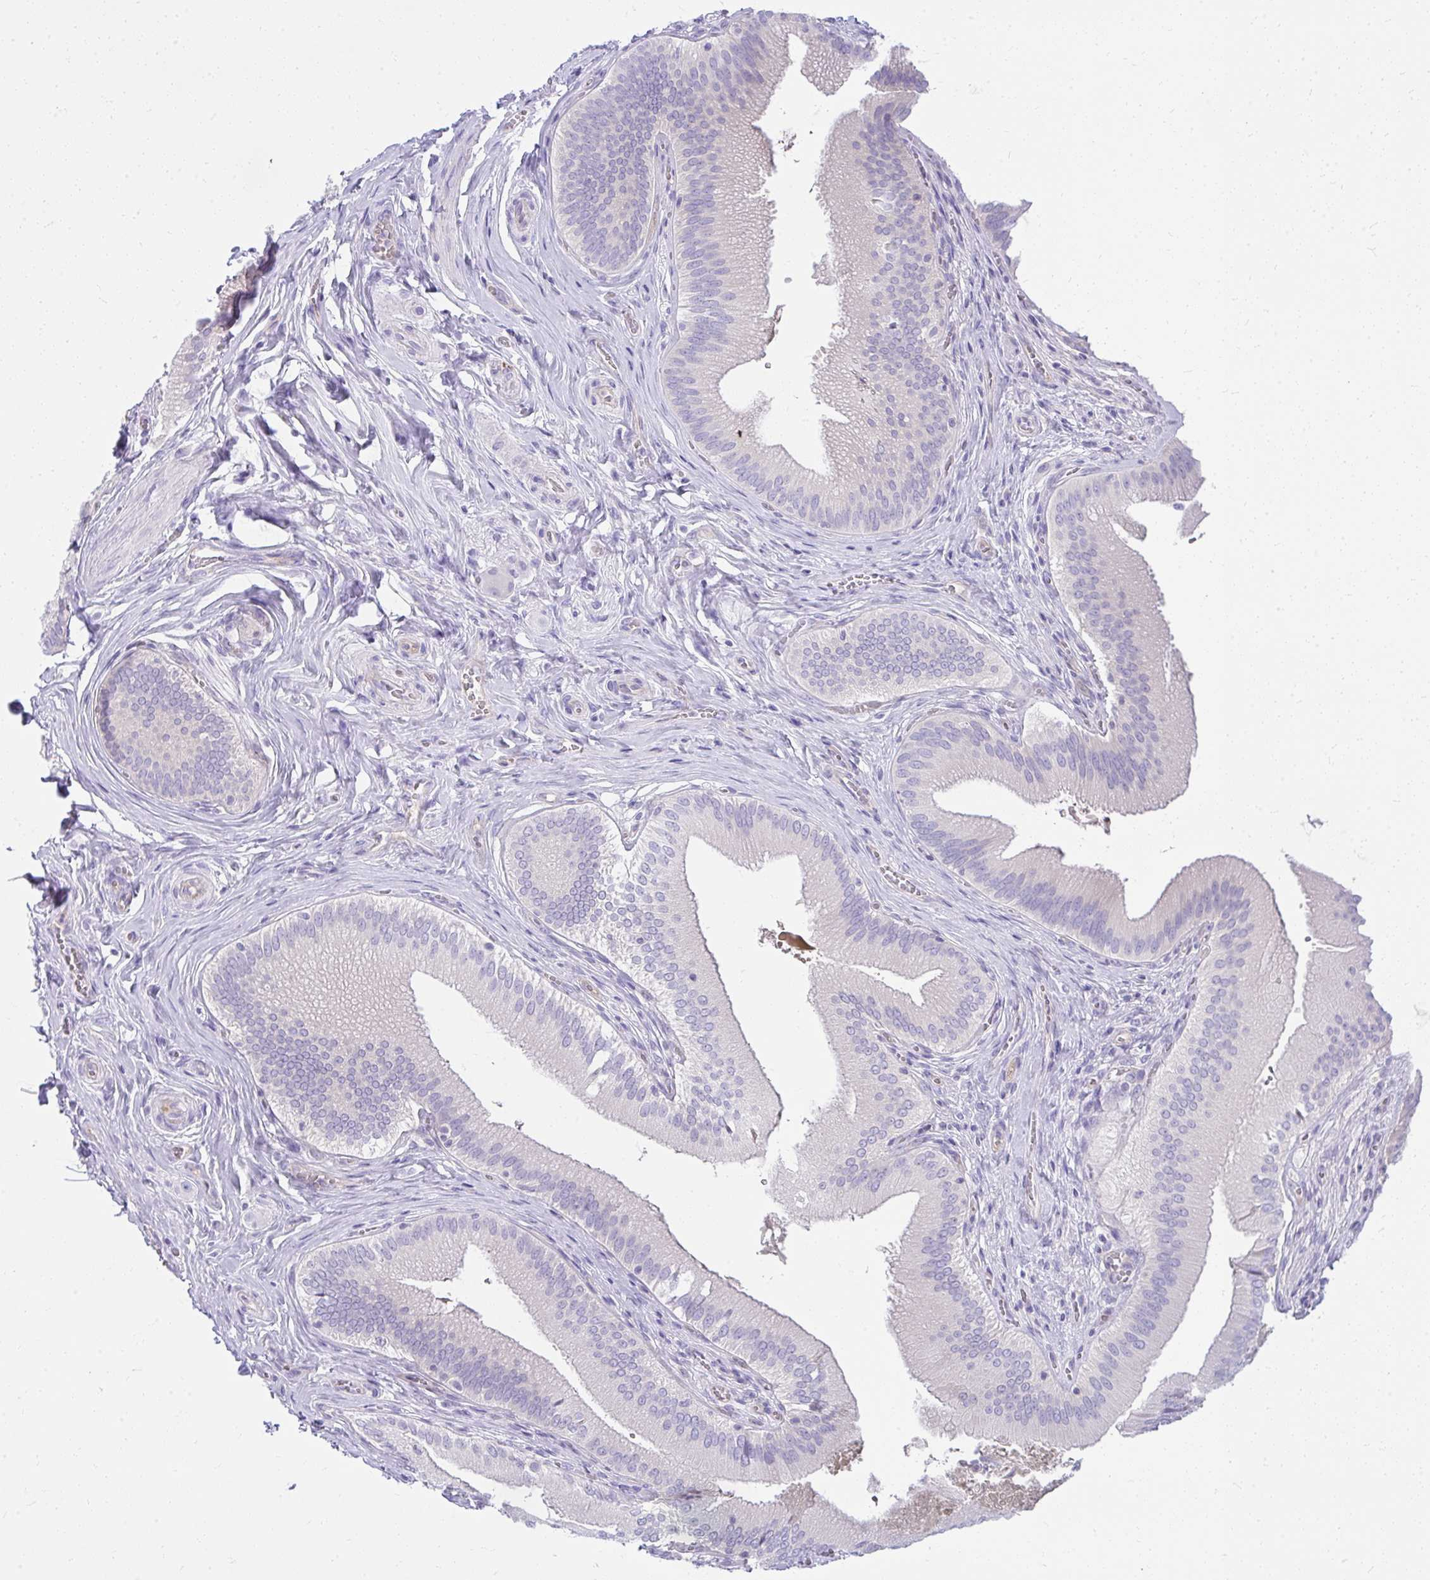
{"staining": {"intensity": "negative", "quantity": "none", "location": "none"}, "tissue": "gallbladder", "cell_type": "Glandular cells", "image_type": "normal", "snomed": [{"axis": "morphology", "description": "Normal tissue, NOS"}, {"axis": "topography", "description": "Gallbladder"}], "caption": "High power microscopy micrograph of an IHC photomicrograph of unremarkable gallbladder, revealing no significant expression in glandular cells. (DAB immunohistochemistry (IHC), high magnification).", "gene": "LRRC36", "patient": {"sex": "male", "age": 17}}